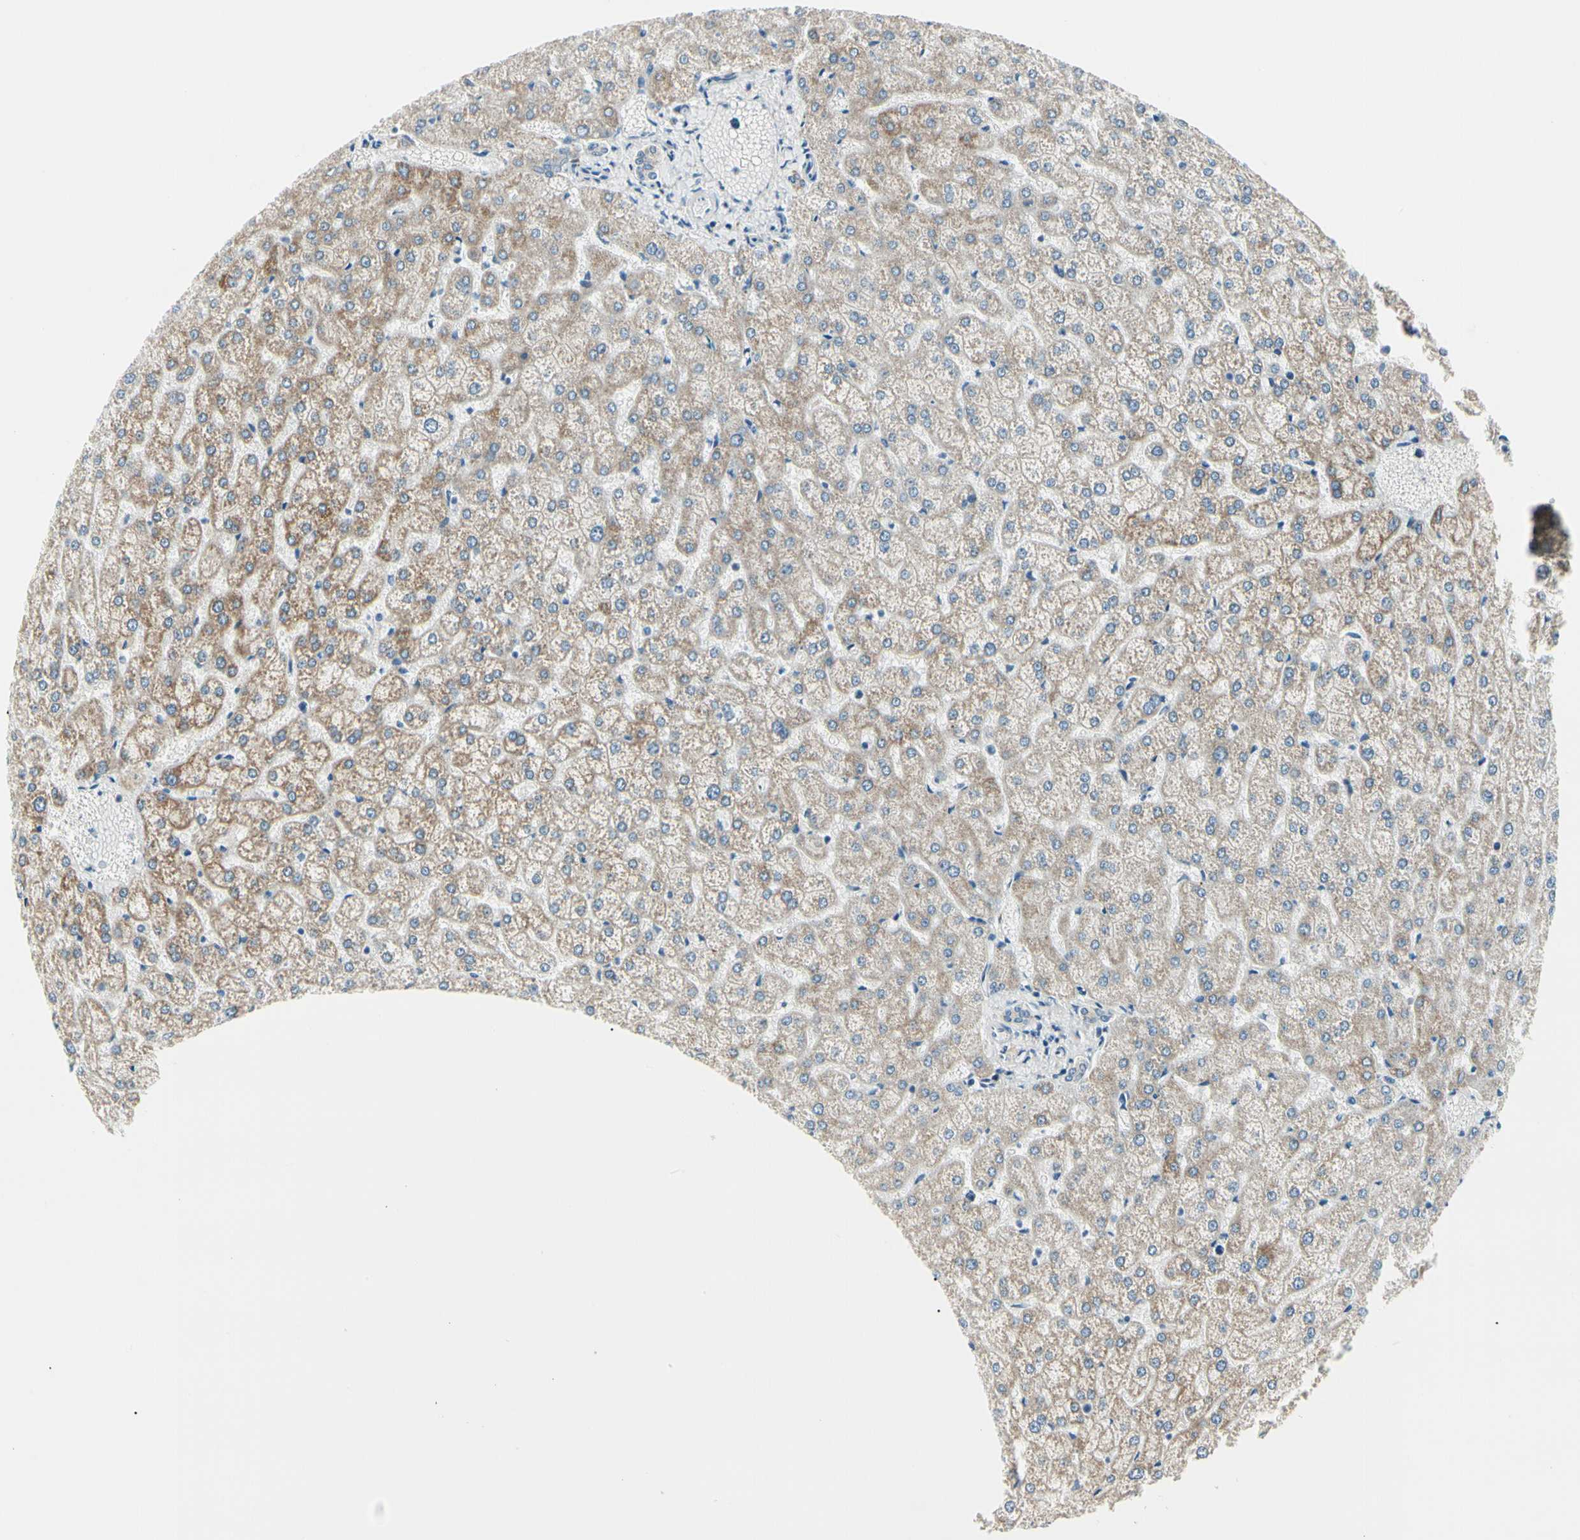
{"staining": {"intensity": "weak", "quantity": ">75%", "location": "cytoplasmic/membranous"}, "tissue": "liver", "cell_type": "Cholangiocytes", "image_type": "normal", "snomed": [{"axis": "morphology", "description": "Normal tissue, NOS"}, {"axis": "topography", "description": "Liver"}], "caption": "Protein positivity by immunohistochemistry (IHC) exhibits weak cytoplasmic/membranous staining in approximately >75% of cholangiocytes in benign liver.", "gene": "SLC6A15", "patient": {"sex": "female", "age": 32}}